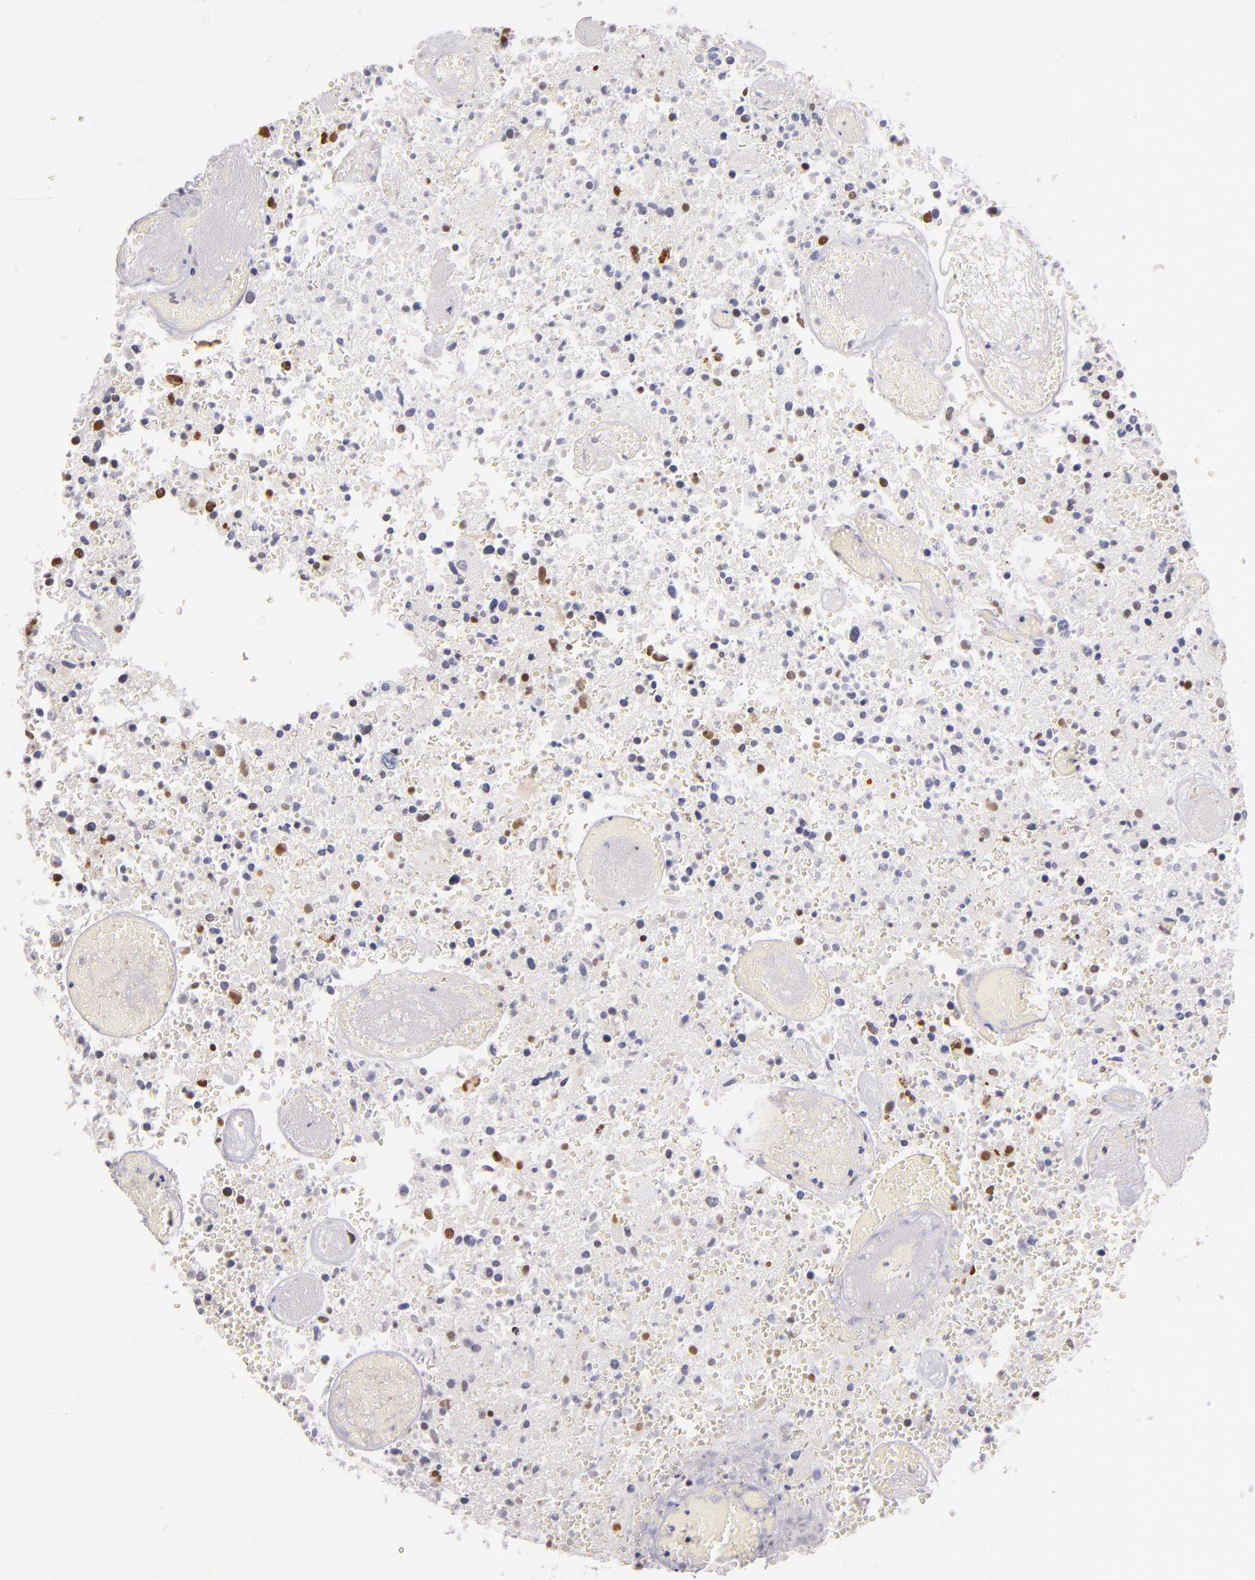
{"staining": {"intensity": "moderate", "quantity": "<25%", "location": "nuclear"}, "tissue": "glioma", "cell_type": "Tumor cells", "image_type": "cancer", "snomed": [{"axis": "morphology", "description": "Glioma, malignant, High grade"}, {"axis": "topography", "description": "Brain"}], "caption": "A micrograph of human glioma stained for a protein reveals moderate nuclear brown staining in tumor cells.", "gene": "NCOR2", "patient": {"sex": "male", "age": 72}}